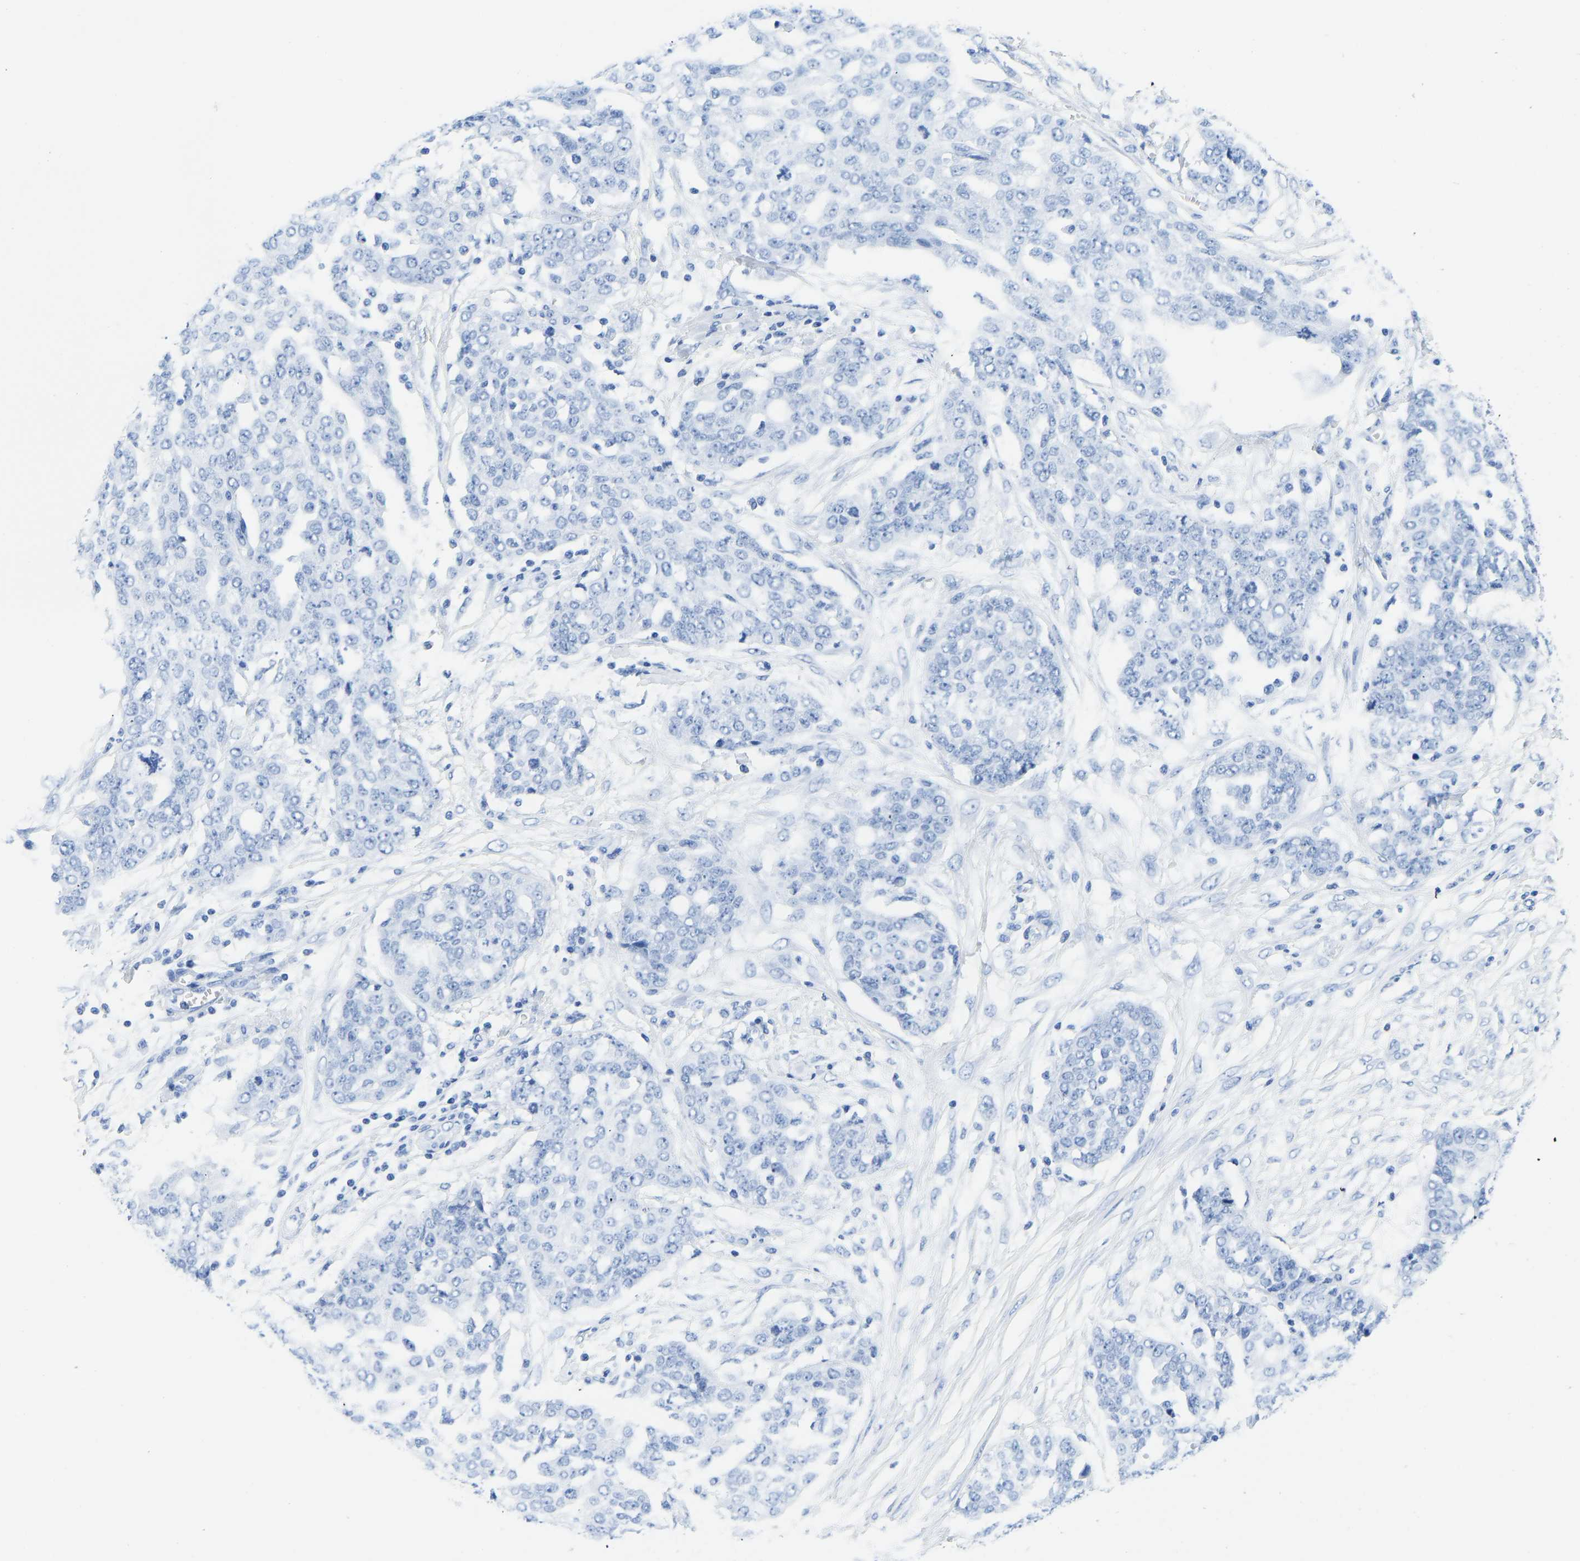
{"staining": {"intensity": "negative", "quantity": "none", "location": "none"}, "tissue": "ovarian cancer", "cell_type": "Tumor cells", "image_type": "cancer", "snomed": [{"axis": "morphology", "description": "Cystadenocarcinoma, serous, NOS"}, {"axis": "topography", "description": "Soft tissue"}, {"axis": "topography", "description": "Ovary"}], "caption": "Tumor cells are negative for brown protein staining in serous cystadenocarcinoma (ovarian). Nuclei are stained in blue.", "gene": "ELMO2", "patient": {"sex": "female", "age": 57}}